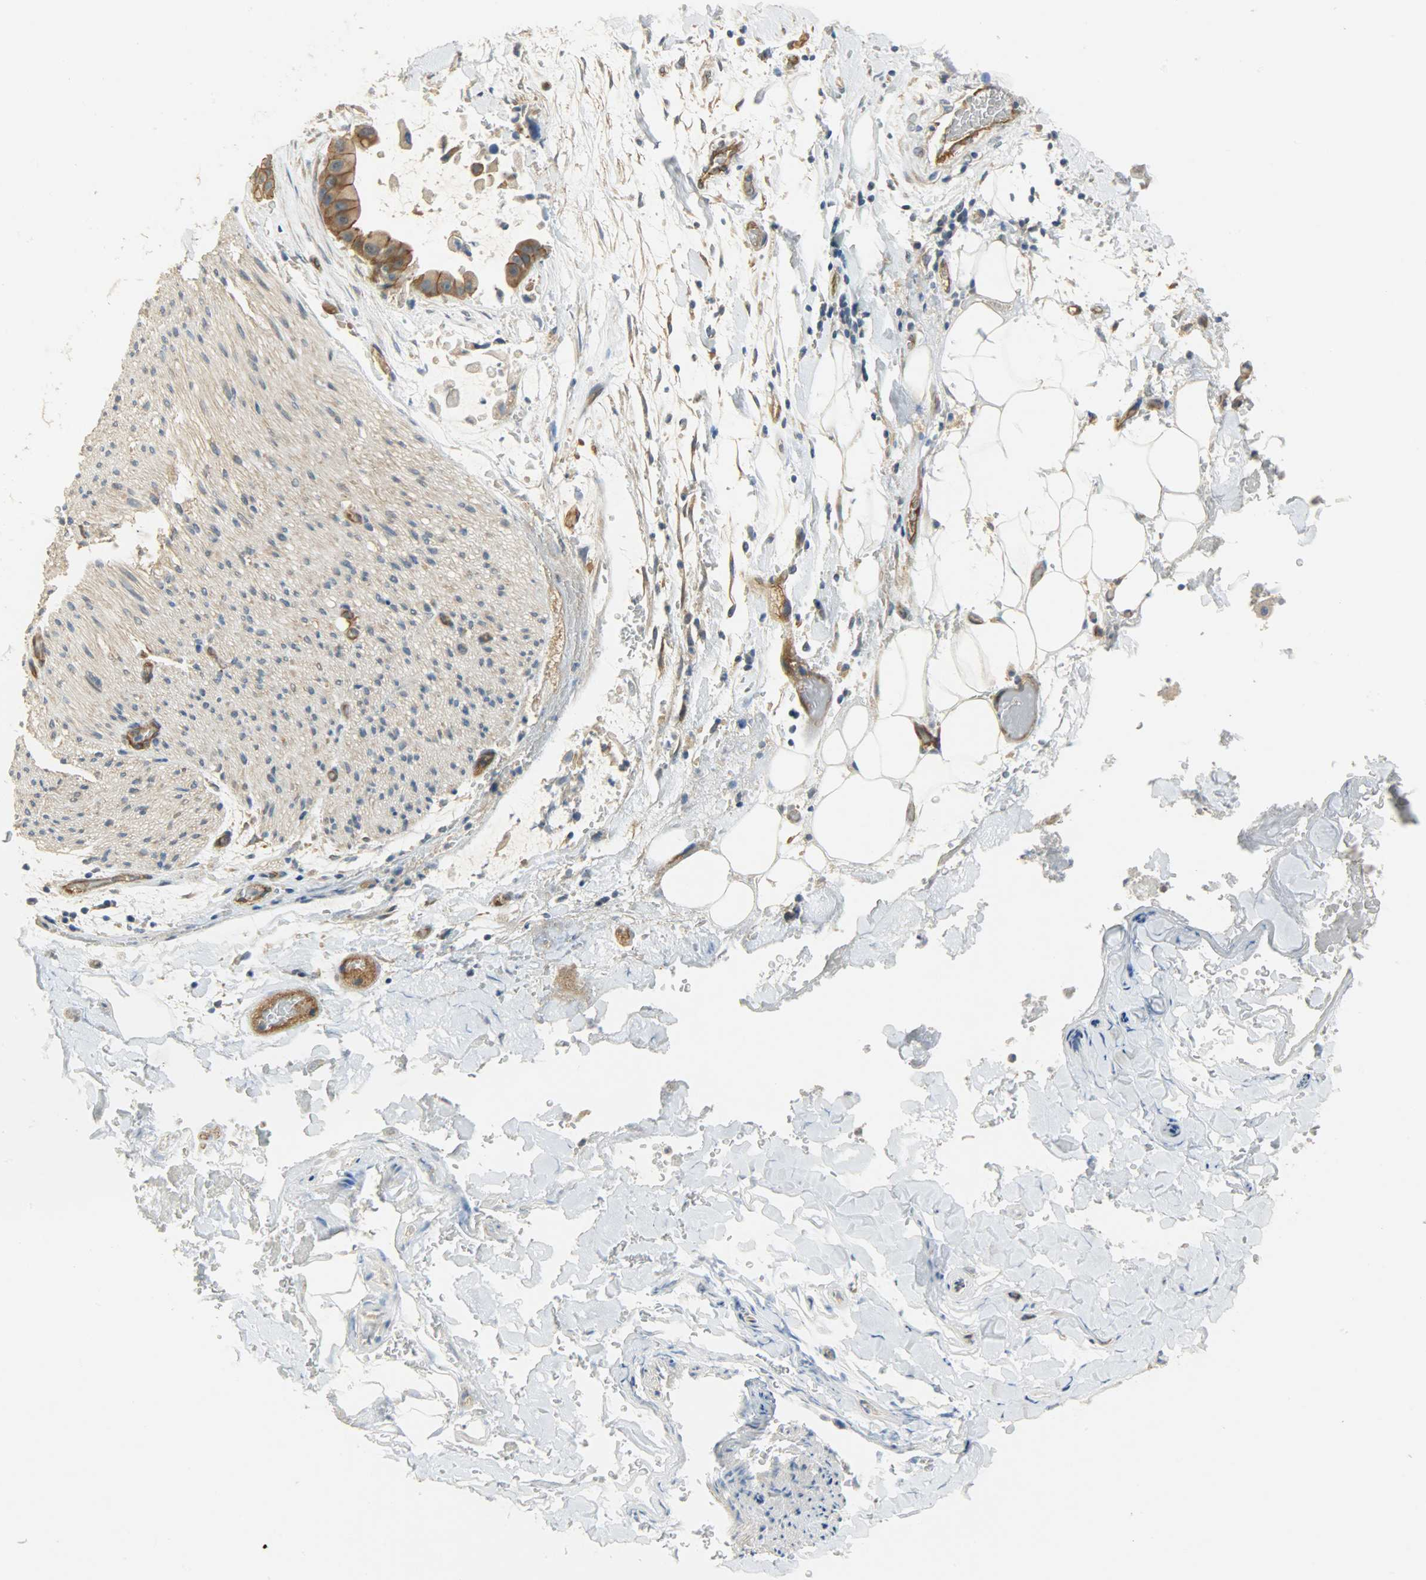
{"staining": {"intensity": "weak", "quantity": ">75%", "location": "cytoplasmic/membranous"}, "tissue": "adipose tissue", "cell_type": "Adipocytes", "image_type": "normal", "snomed": [{"axis": "morphology", "description": "Normal tissue, NOS"}, {"axis": "morphology", "description": "Cholangiocarcinoma"}, {"axis": "topography", "description": "Liver"}, {"axis": "topography", "description": "Peripheral nerve tissue"}], "caption": "Adipose tissue stained with IHC demonstrates weak cytoplasmic/membranous staining in about >75% of adipocytes. The protein is stained brown, and the nuclei are stained in blue (DAB IHC with brightfield microscopy, high magnification).", "gene": "KIAA1217", "patient": {"sex": "male", "age": 50}}